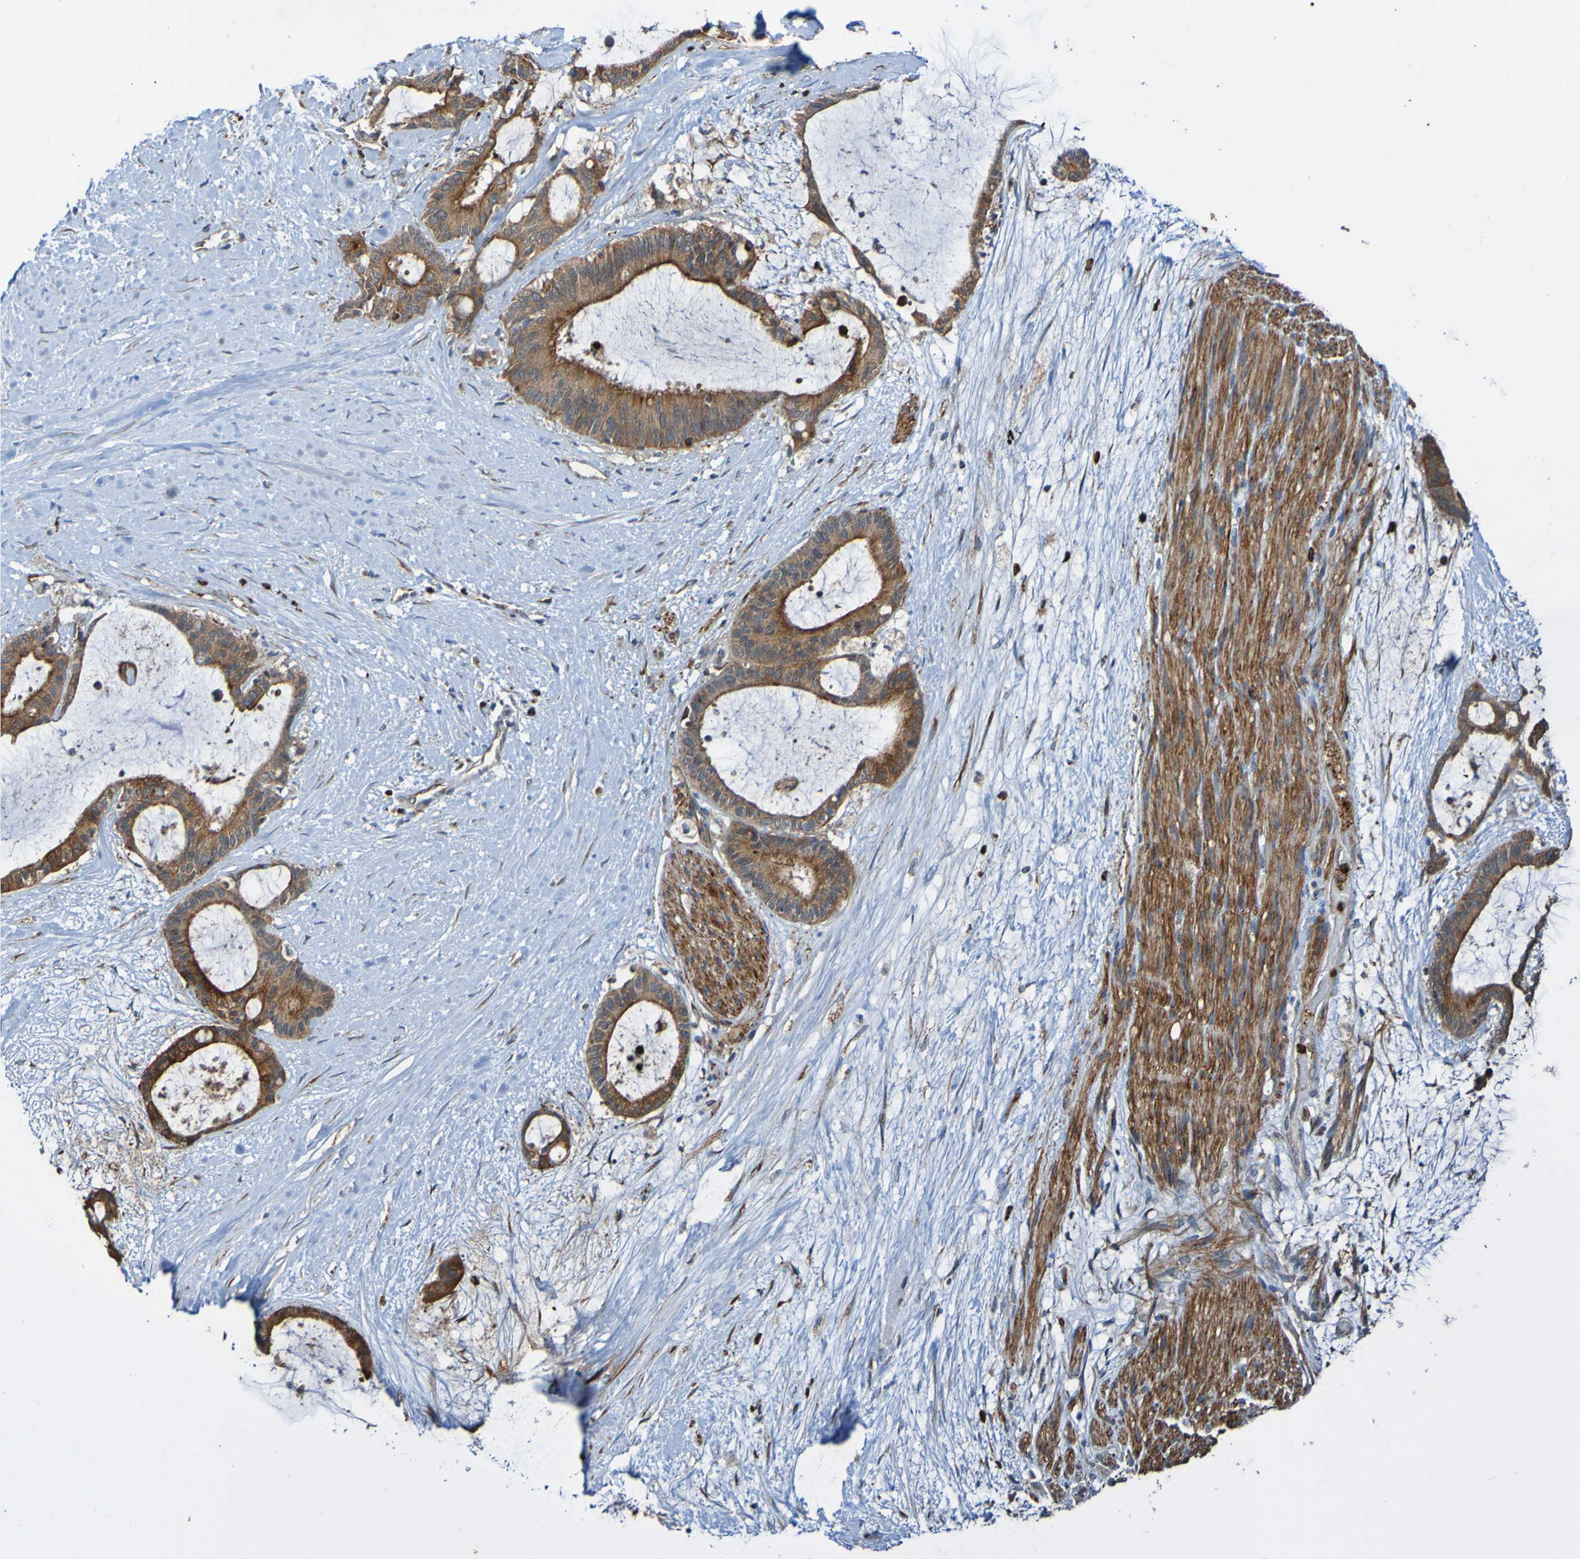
{"staining": {"intensity": "strong", "quantity": ">75%", "location": "cytoplasmic/membranous"}, "tissue": "liver cancer", "cell_type": "Tumor cells", "image_type": "cancer", "snomed": [{"axis": "morphology", "description": "Cholangiocarcinoma"}, {"axis": "topography", "description": "Liver"}], "caption": "A photomicrograph showing strong cytoplasmic/membranous expression in approximately >75% of tumor cells in liver cancer (cholangiocarcinoma), as visualized by brown immunohistochemical staining.", "gene": "ST8SIA6", "patient": {"sex": "female", "age": 73}}